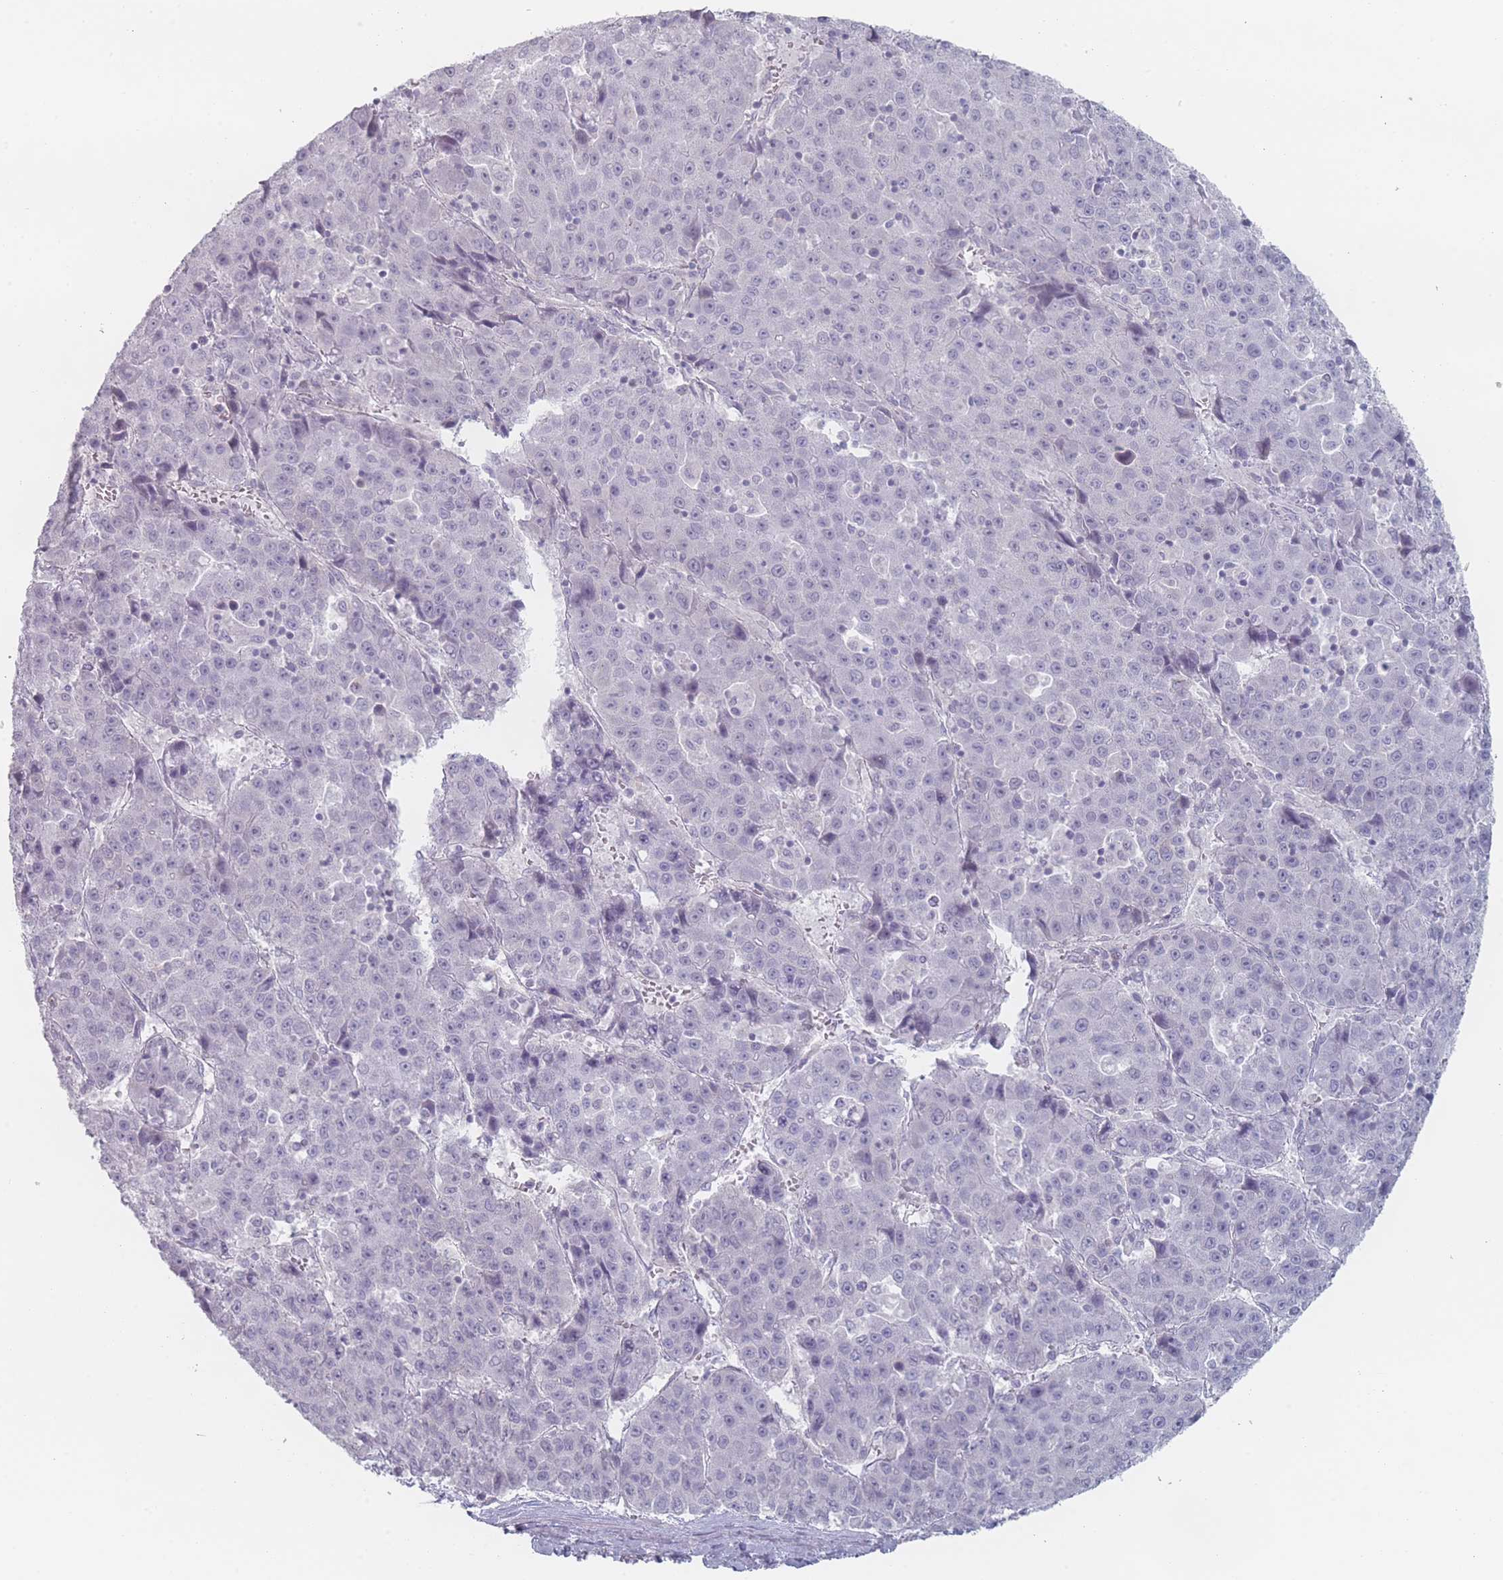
{"staining": {"intensity": "negative", "quantity": "none", "location": "none"}, "tissue": "liver cancer", "cell_type": "Tumor cells", "image_type": "cancer", "snomed": [{"axis": "morphology", "description": "Carcinoma, Hepatocellular, NOS"}, {"axis": "topography", "description": "Liver"}], "caption": "This is a histopathology image of immunohistochemistry (IHC) staining of liver cancer (hepatocellular carcinoma), which shows no positivity in tumor cells.", "gene": "RNF4", "patient": {"sex": "female", "age": 53}}